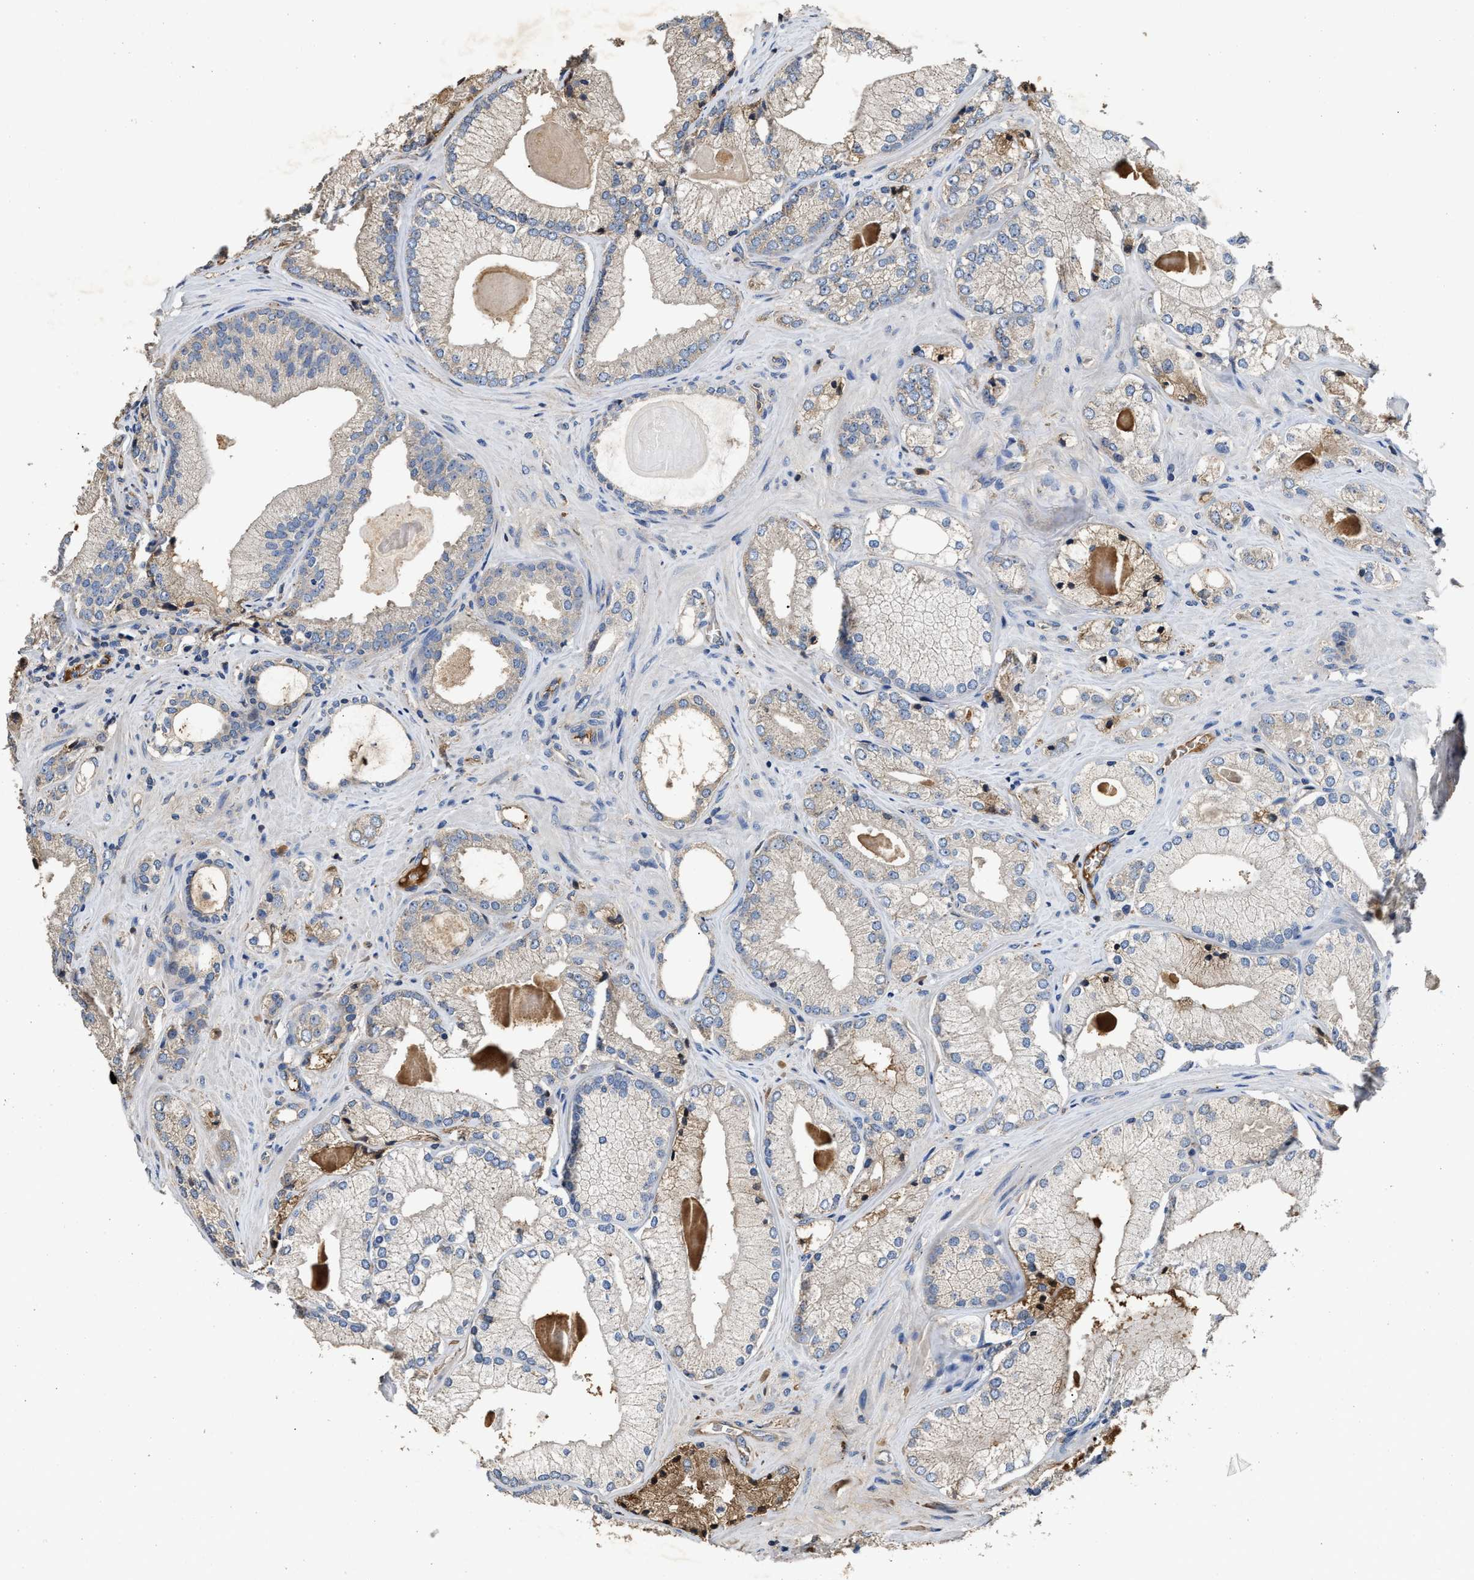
{"staining": {"intensity": "weak", "quantity": "<25%", "location": "cytoplasmic/membranous"}, "tissue": "prostate cancer", "cell_type": "Tumor cells", "image_type": "cancer", "snomed": [{"axis": "morphology", "description": "Adenocarcinoma, Low grade"}, {"axis": "topography", "description": "Prostate"}], "caption": "Prostate low-grade adenocarcinoma was stained to show a protein in brown. There is no significant expression in tumor cells. (DAB (3,3'-diaminobenzidine) immunohistochemistry, high magnification).", "gene": "C3", "patient": {"sex": "male", "age": 65}}